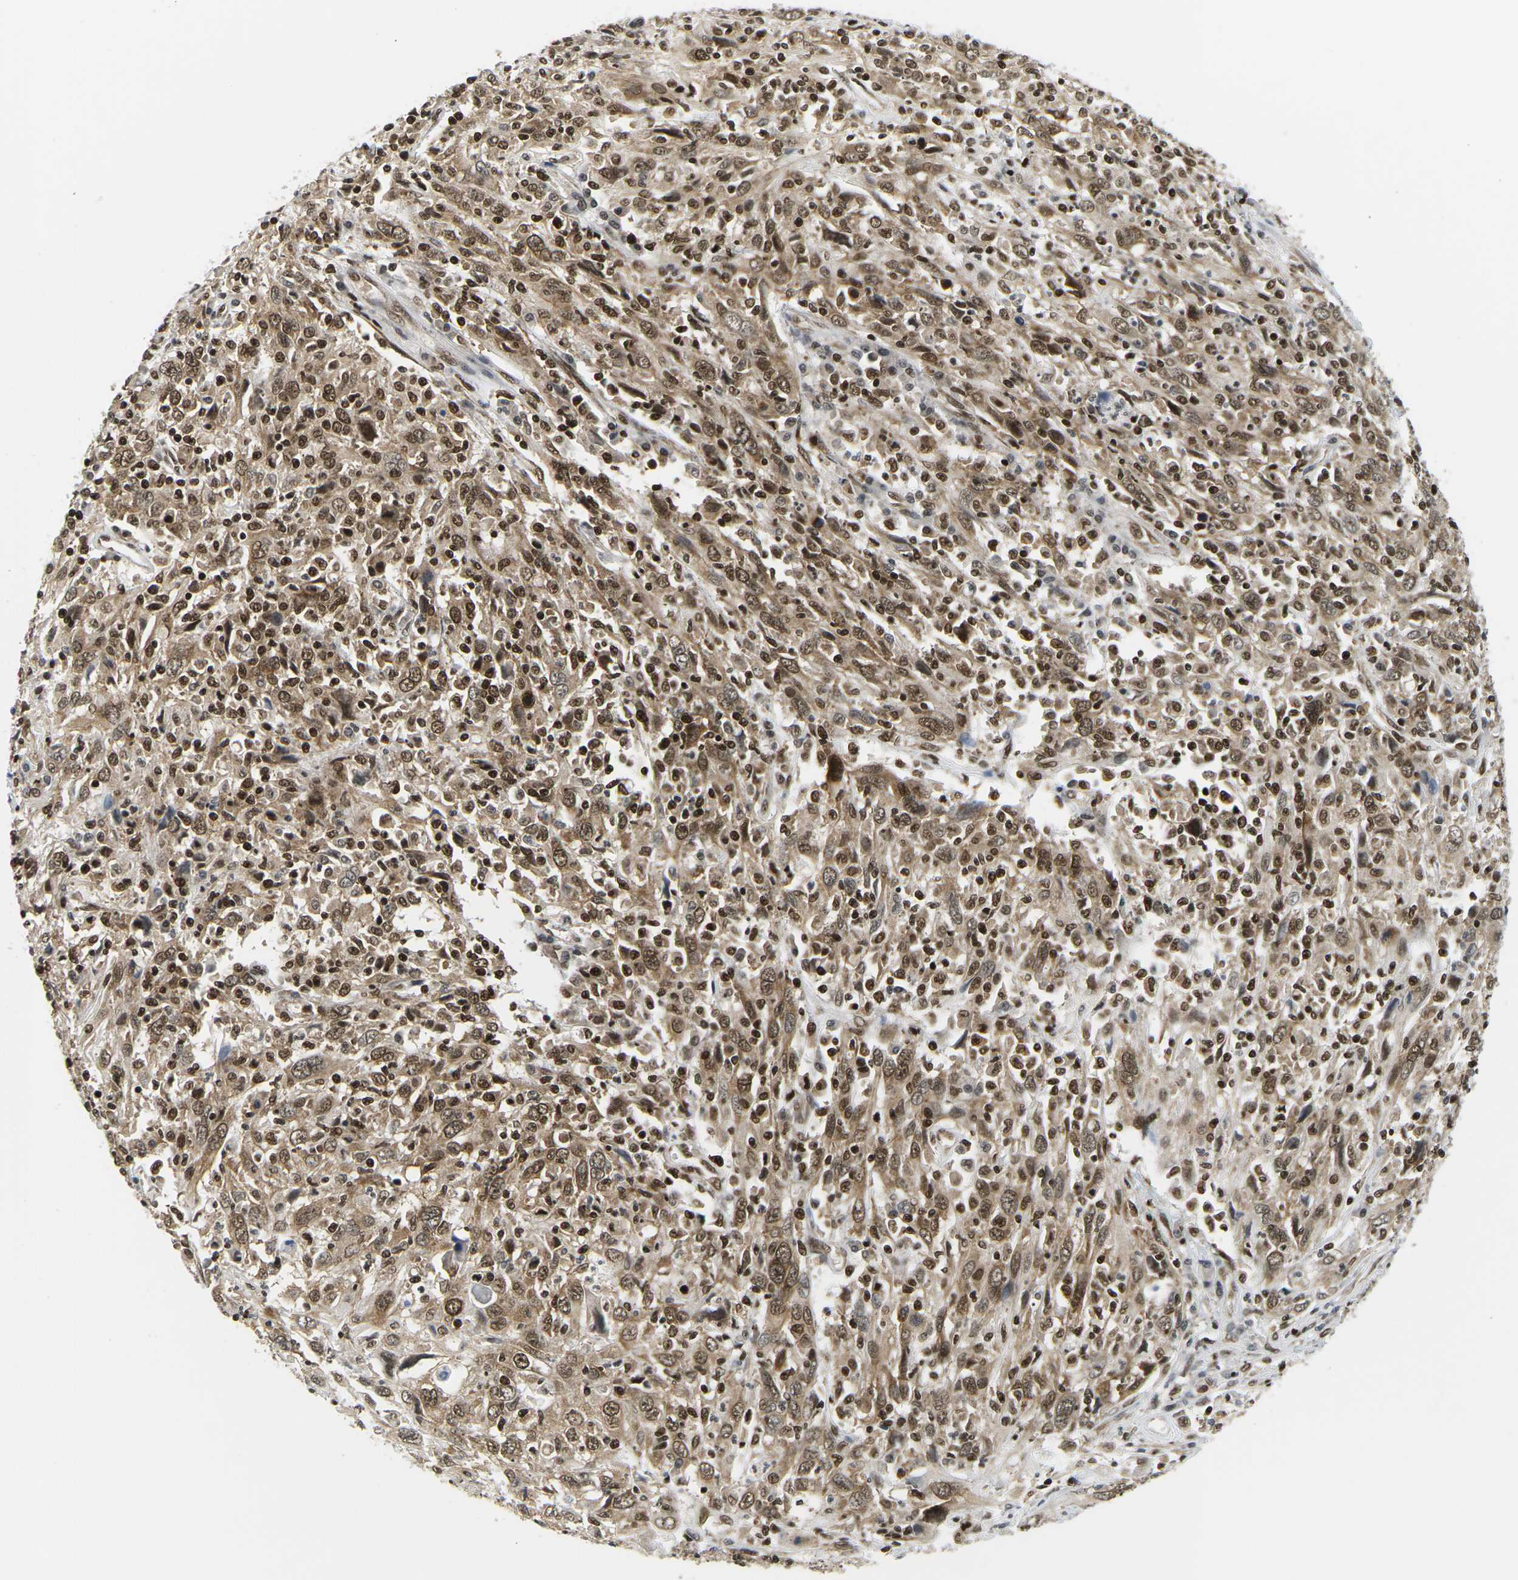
{"staining": {"intensity": "moderate", "quantity": ">75%", "location": "cytoplasmic/membranous,nuclear"}, "tissue": "cervical cancer", "cell_type": "Tumor cells", "image_type": "cancer", "snomed": [{"axis": "morphology", "description": "Squamous cell carcinoma, NOS"}, {"axis": "topography", "description": "Cervix"}], "caption": "Immunohistochemical staining of human squamous cell carcinoma (cervical) exhibits moderate cytoplasmic/membranous and nuclear protein staining in about >75% of tumor cells.", "gene": "CELF1", "patient": {"sex": "female", "age": 46}}